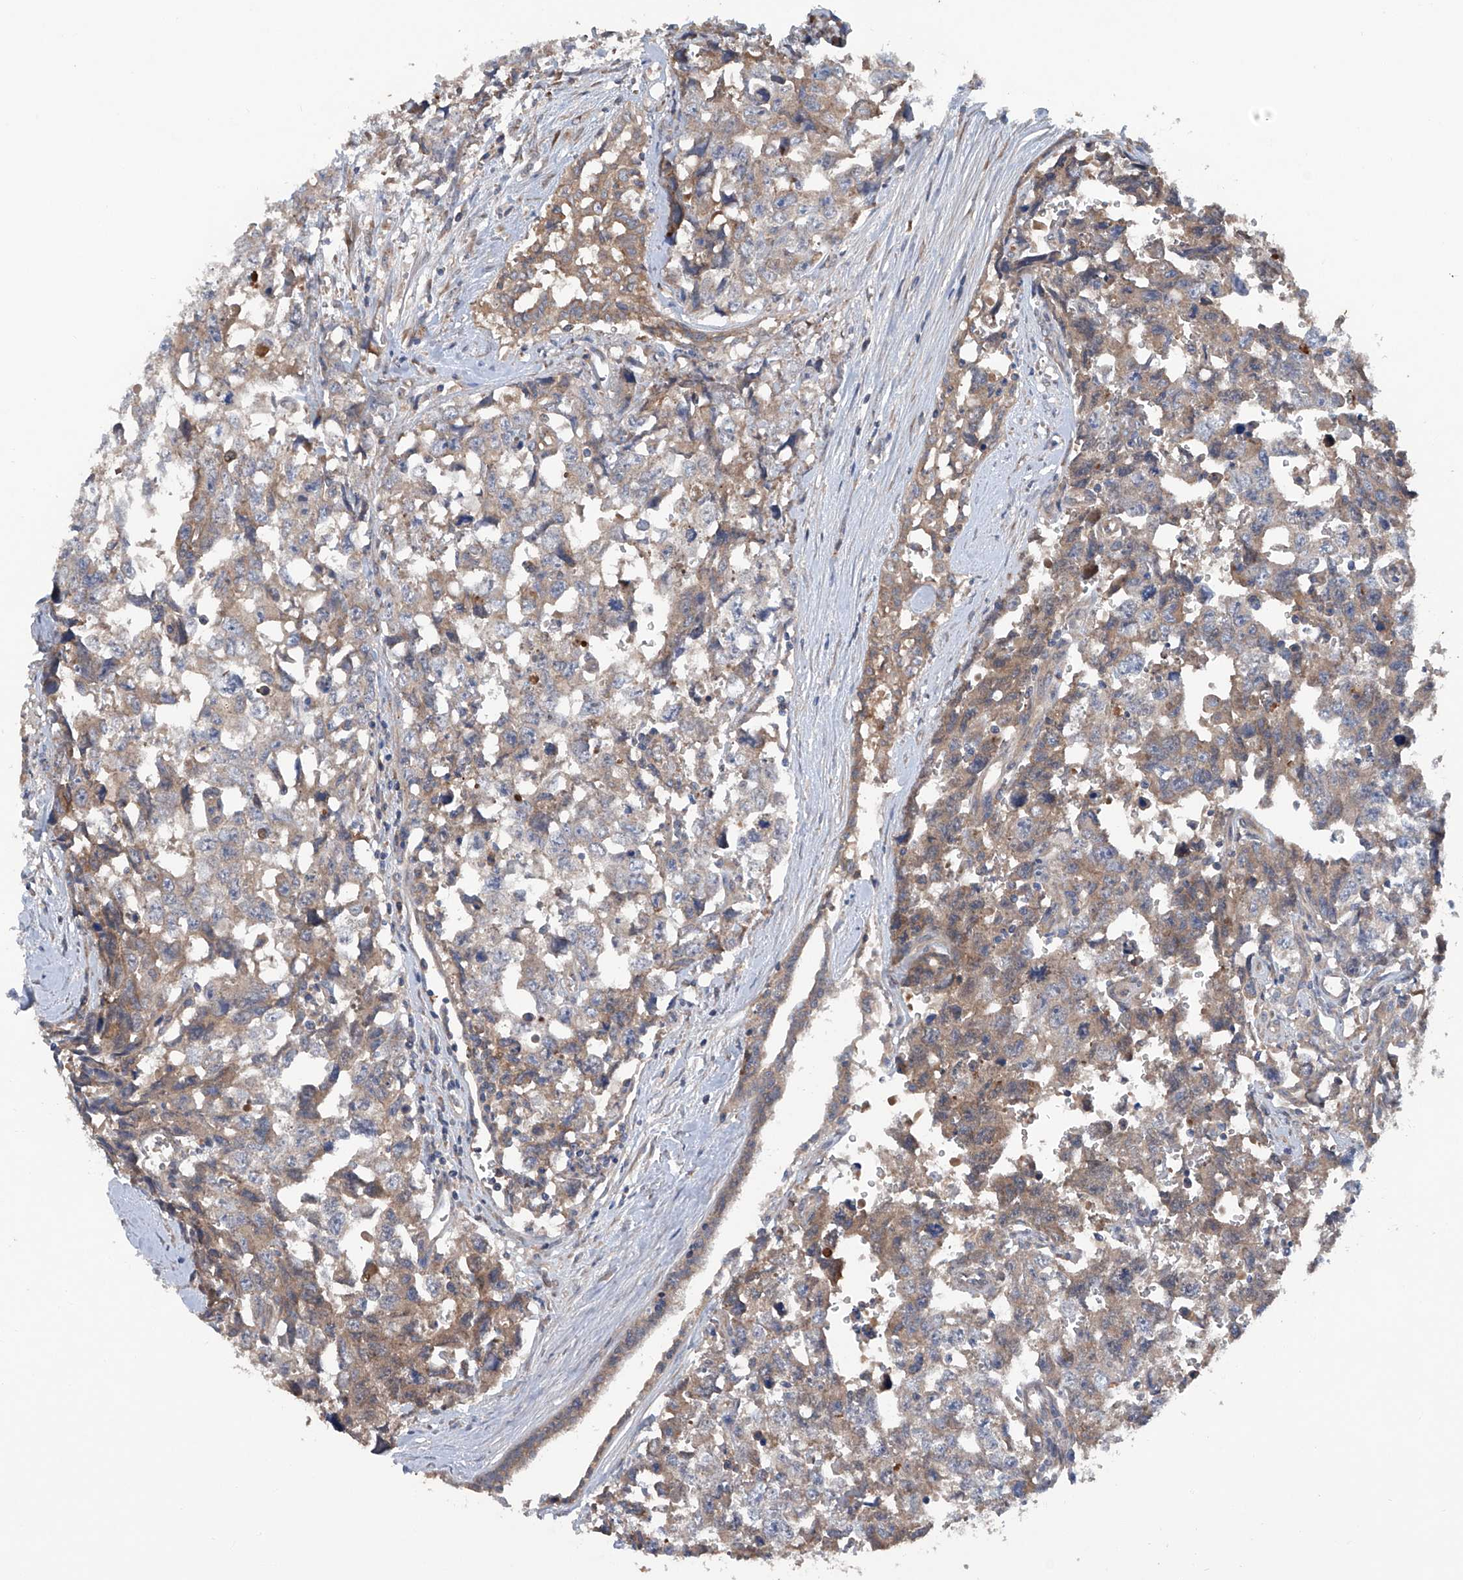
{"staining": {"intensity": "moderate", "quantity": "25%-75%", "location": "cytoplasmic/membranous"}, "tissue": "testis cancer", "cell_type": "Tumor cells", "image_type": "cancer", "snomed": [{"axis": "morphology", "description": "Carcinoma, Embryonal, NOS"}, {"axis": "topography", "description": "Testis"}], "caption": "Protein staining by immunohistochemistry (IHC) demonstrates moderate cytoplasmic/membranous expression in approximately 25%-75% of tumor cells in embryonal carcinoma (testis).", "gene": "ASCC3", "patient": {"sex": "male", "age": 31}}